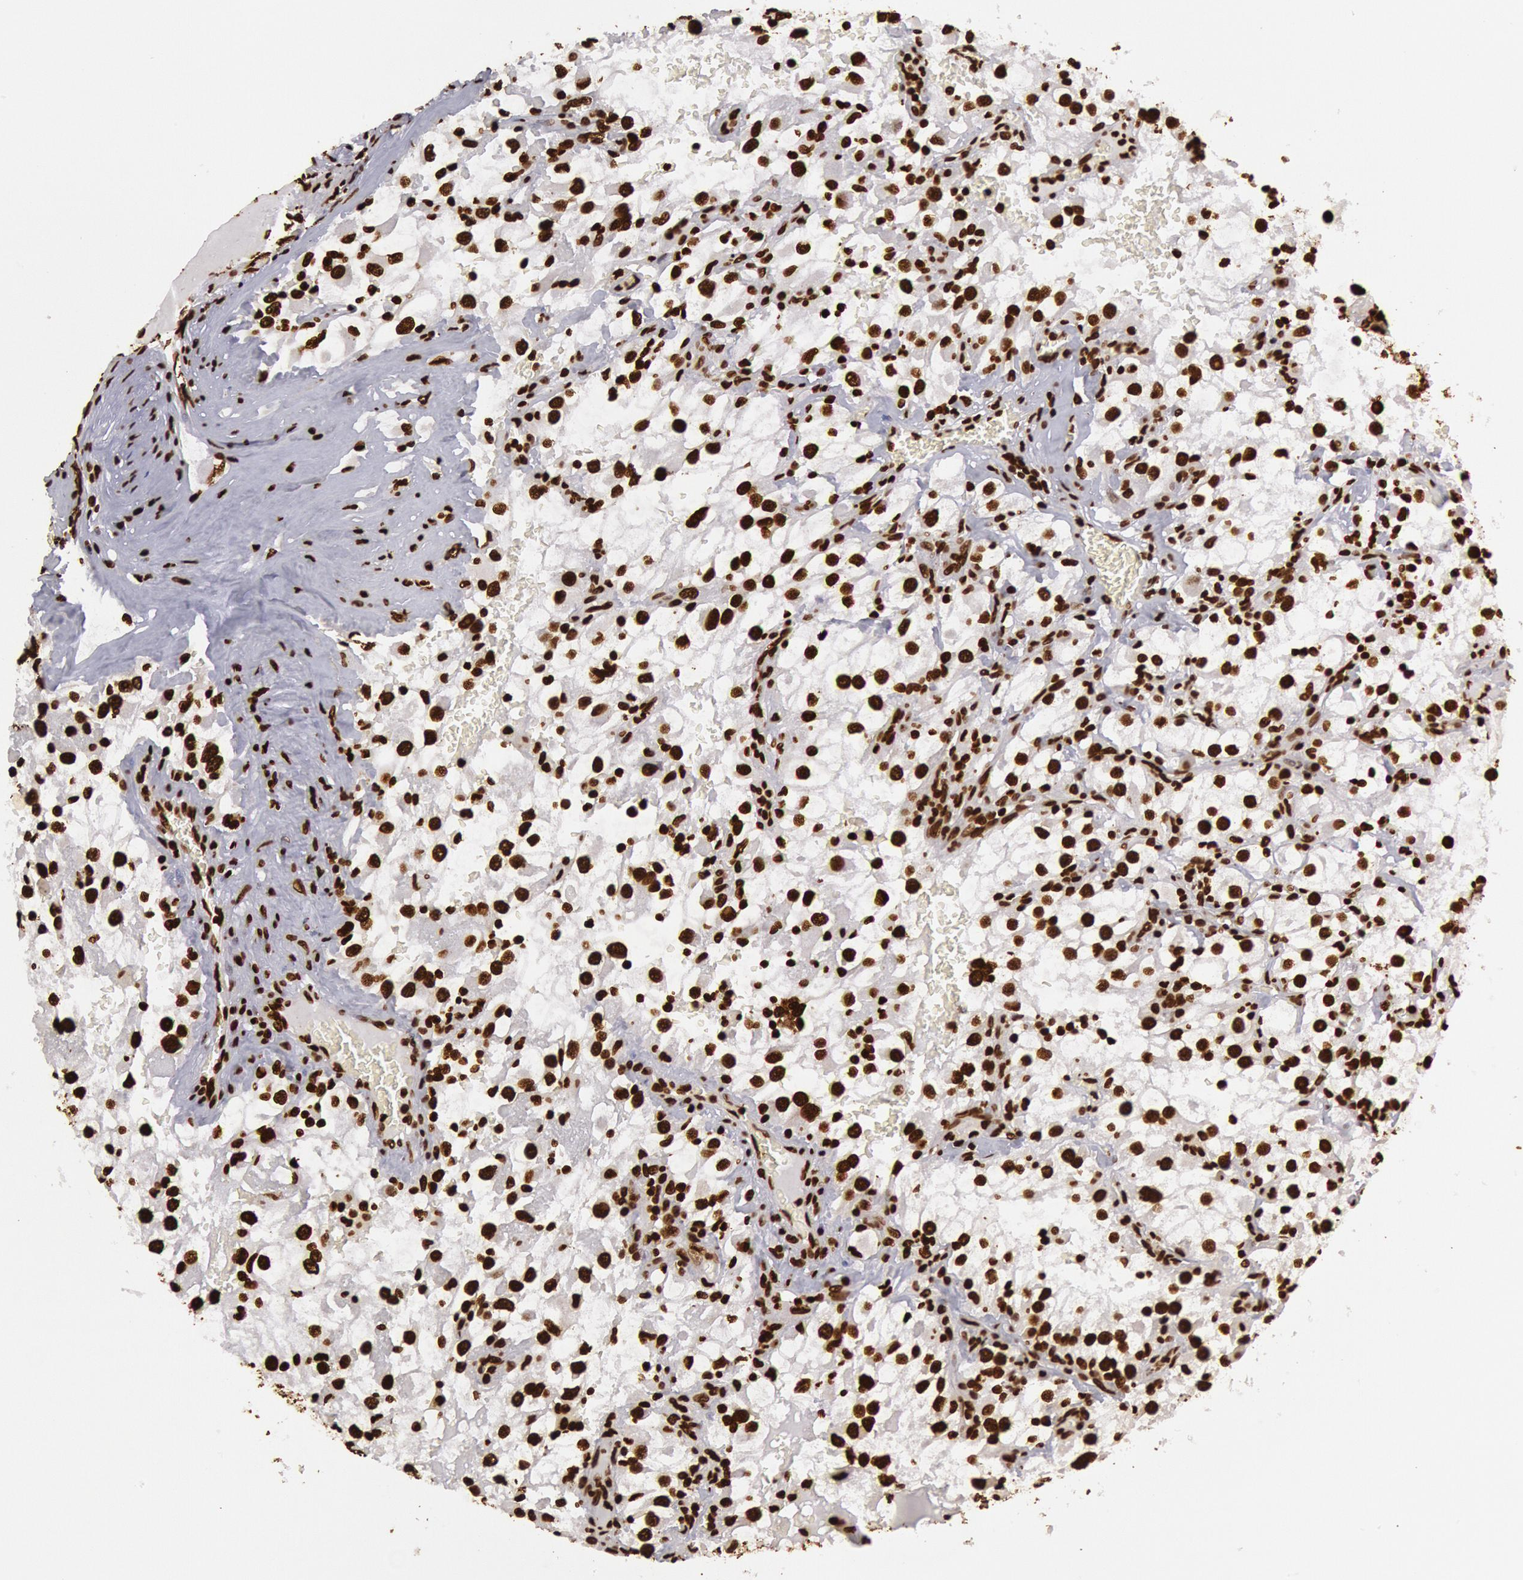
{"staining": {"intensity": "strong", "quantity": ">75%", "location": "nuclear"}, "tissue": "renal cancer", "cell_type": "Tumor cells", "image_type": "cancer", "snomed": [{"axis": "morphology", "description": "Adenocarcinoma, NOS"}, {"axis": "topography", "description": "Kidney"}], "caption": "Human adenocarcinoma (renal) stained with a protein marker displays strong staining in tumor cells.", "gene": "H3-4", "patient": {"sex": "female", "age": 52}}